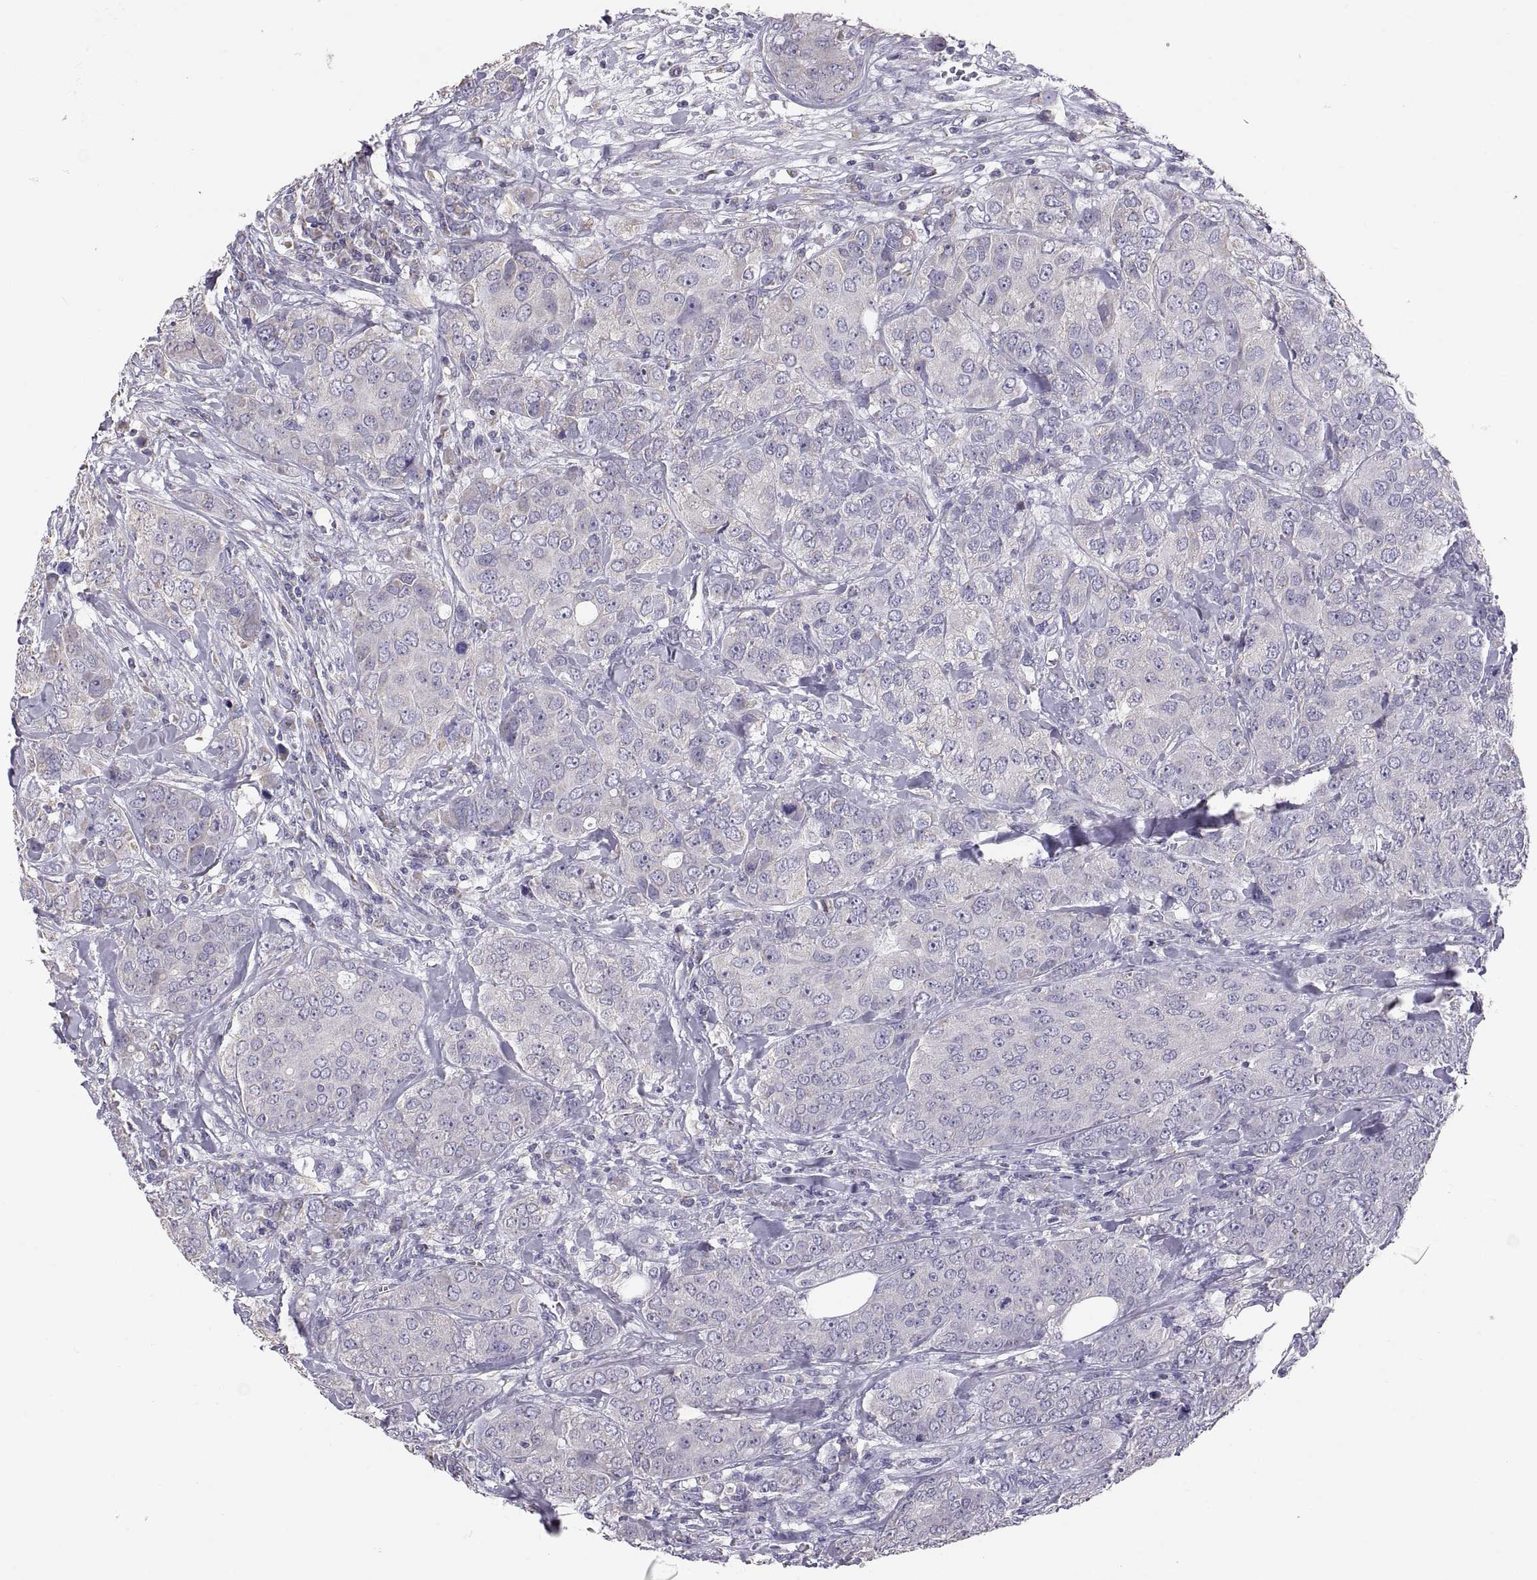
{"staining": {"intensity": "negative", "quantity": "none", "location": "none"}, "tissue": "breast cancer", "cell_type": "Tumor cells", "image_type": "cancer", "snomed": [{"axis": "morphology", "description": "Duct carcinoma"}, {"axis": "topography", "description": "Breast"}], "caption": "DAB (3,3'-diaminobenzidine) immunohistochemical staining of human infiltrating ductal carcinoma (breast) reveals no significant staining in tumor cells. (DAB (3,3'-diaminobenzidine) IHC, high magnification).", "gene": "TNNC1", "patient": {"sex": "female", "age": 43}}